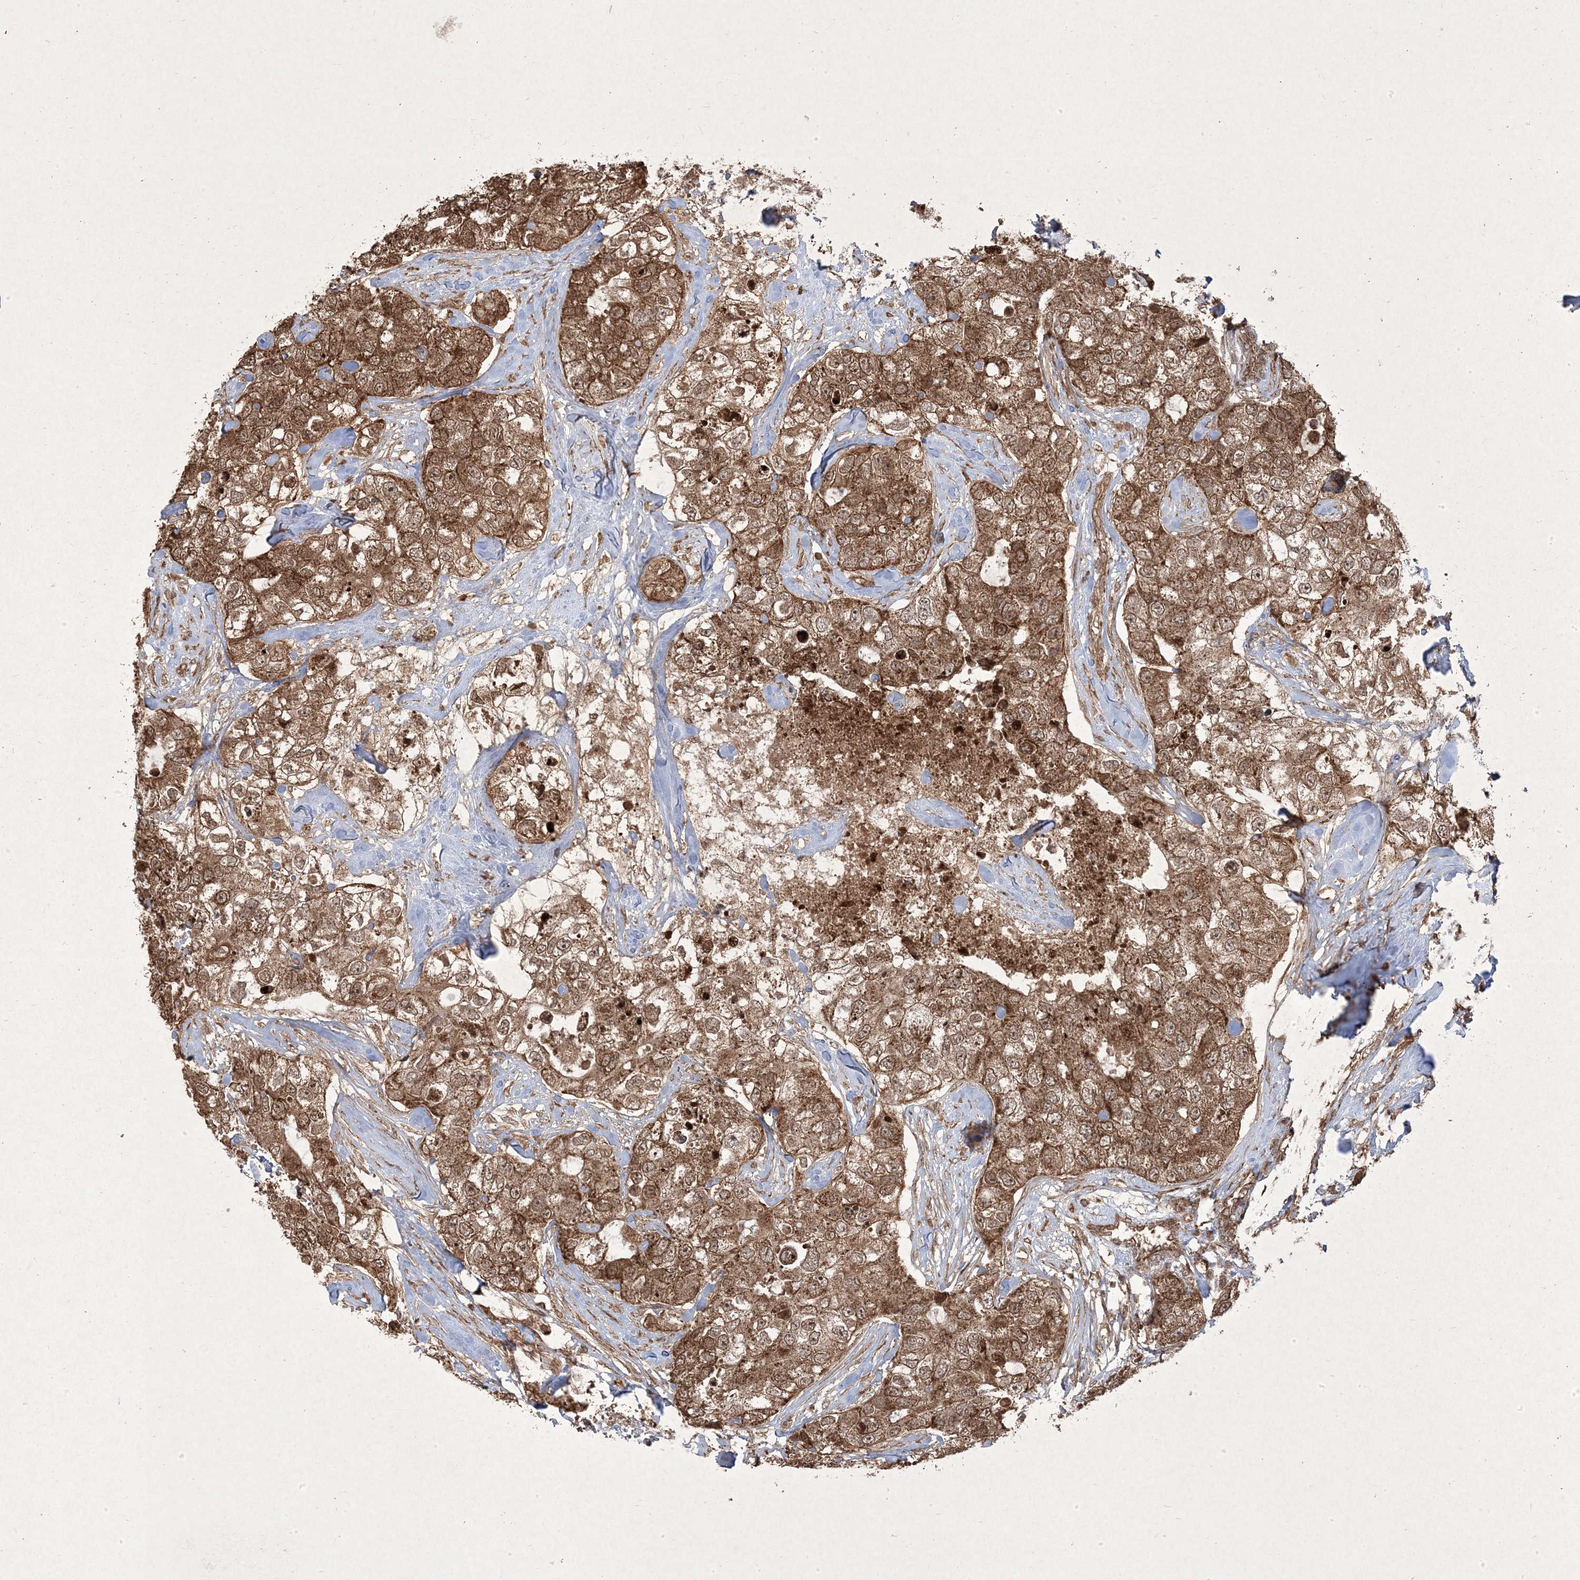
{"staining": {"intensity": "moderate", "quantity": ">75%", "location": "cytoplasmic/membranous,nuclear"}, "tissue": "breast cancer", "cell_type": "Tumor cells", "image_type": "cancer", "snomed": [{"axis": "morphology", "description": "Duct carcinoma"}, {"axis": "topography", "description": "Breast"}], "caption": "Immunohistochemistry of breast cancer shows medium levels of moderate cytoplasmic/membranous and nuclear staining in approximately >75% of tumor cells.", "gene": "PLEKHM2", "patient": {"sex": "female", "age": 62}}